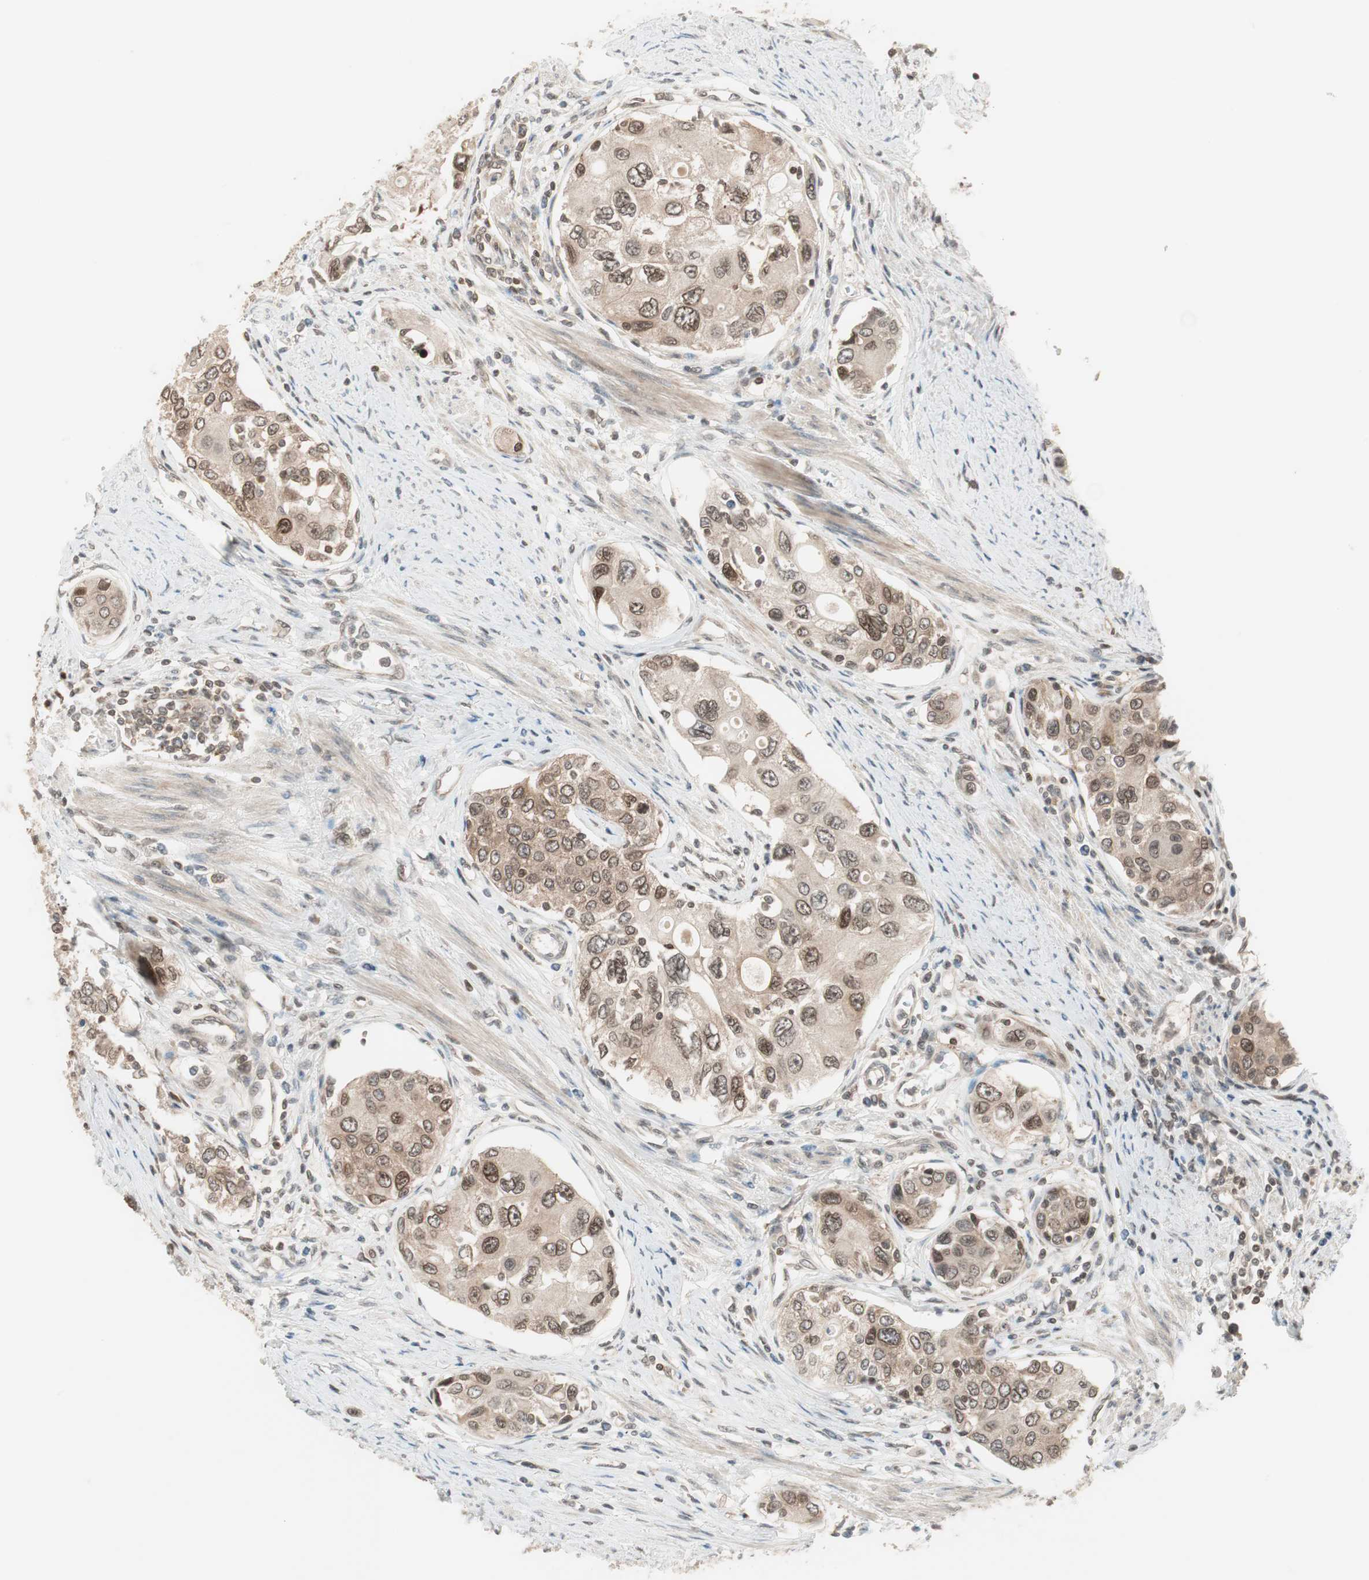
{"staining": {"intensity": "weak", "quantity": ">75%", "location": "cytoplasmic/membranous,nuclear"}, "tissue": "urothelial cancer", "cell_type": "Tumor cells", "image_type": "cancer", "snomed": [{"axis": "morphology", "description": "Urothelial carcinoma, High grade"}, {"axis": "topography", "description": "Urinary bladder"}], "caption": "There is low levels of weak cytoplasmic/membranous and nuclear positivity in tumor cells of urothelial cancer, as demonstrated by immunohistochemical staining (brown color).", "gene": "UBE2I", "patient": {"sex": "female", "age": 56}}